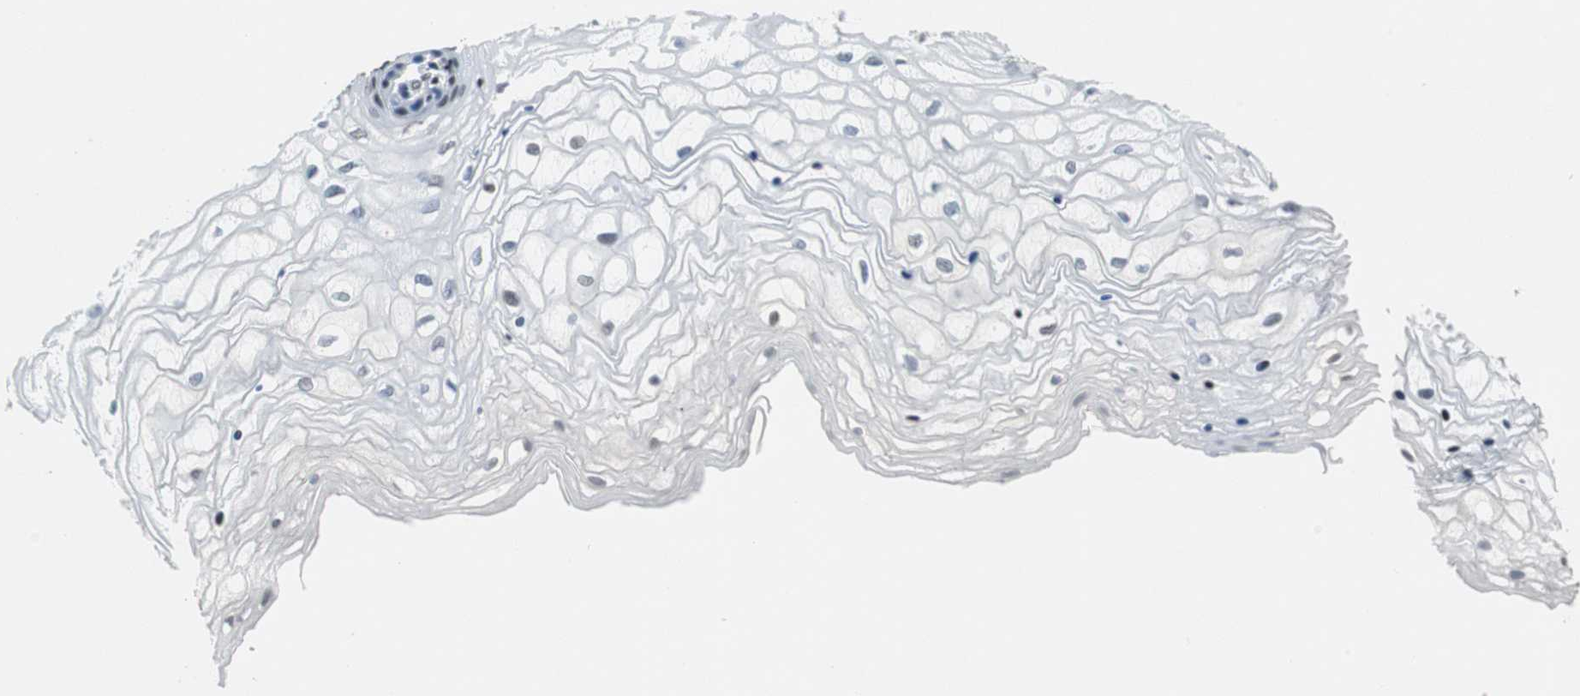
{"staining": {"intensity": "negative", "quantity": "none", "location": "none"}, "tissue": "vagina", "cell_type": "Squamous epithelial cells", "image_type": "normal", "snomed": [{"axis": "morphology", "description": "Normal tissue, NOS"}, {"axis": "topography", "description": "Vagina"}], "caption": "Immunohistochemical staining of normal vagina reveals no significant staining in squamous epithelial cells.", "gene": "HDAC3", "patient": {"sex": "female", "age": 34}}